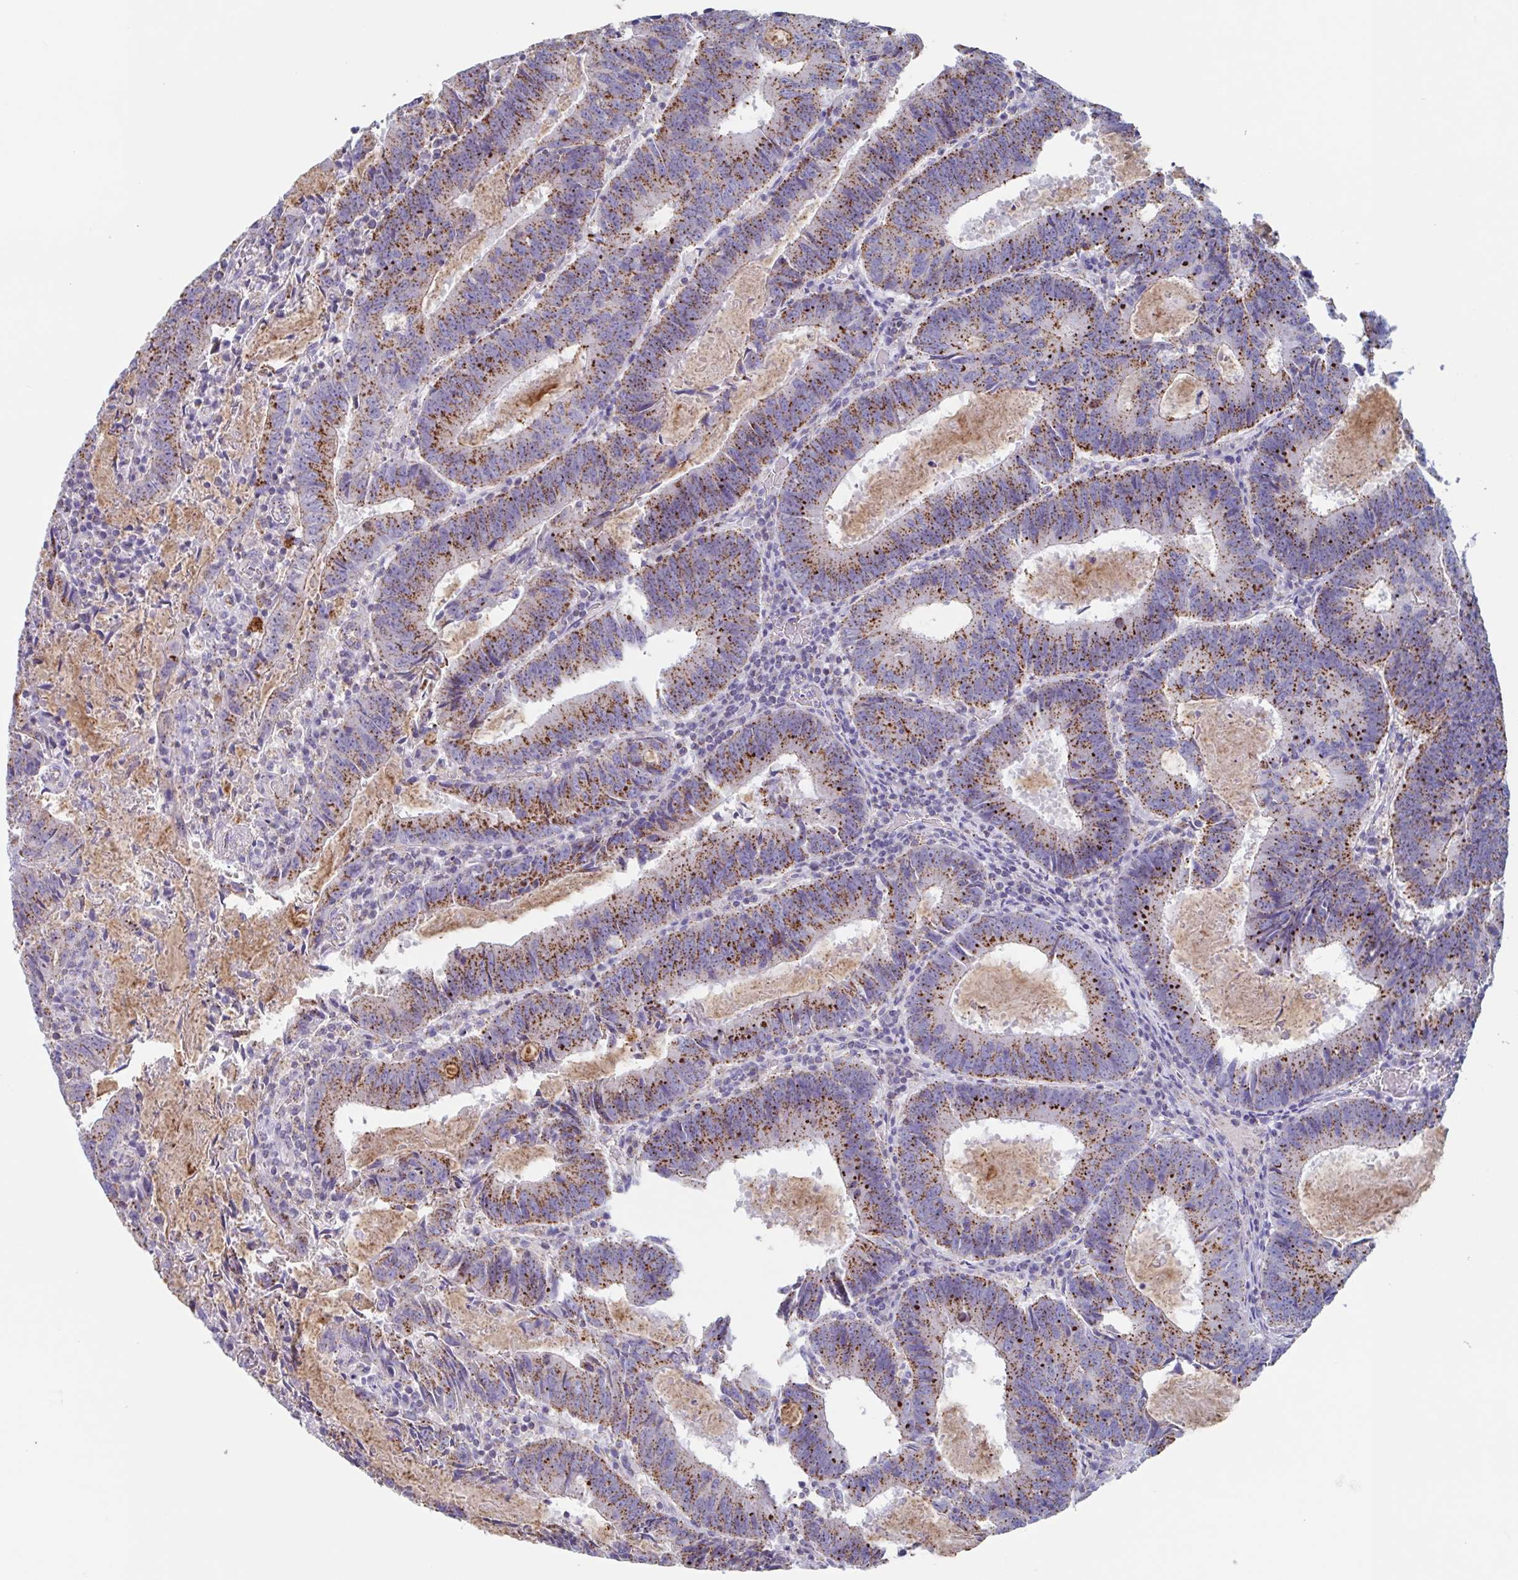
{"staining": {"intensity": "strong", "quantity": ">75%", "location": "cytoplasmic/membranous"}, "tissue": "colorectal cancer", "cell_type": "Tumor cells", "image_type": "cancer", "snomed": [{"axis": "morphology", "description": "Adenocarcinoma, NOS"}, {"axis": "topography", "description": "Colon"}], "caption": "Immunohistochemical staining of colorectal cancer (adenocarcinoma) reveals high levels of strong cytoplasmic/membranous staining in approximately >75% of tumor cells.", "gene": "CHMP5", "patient": {"sex": "male", "age": 67}}